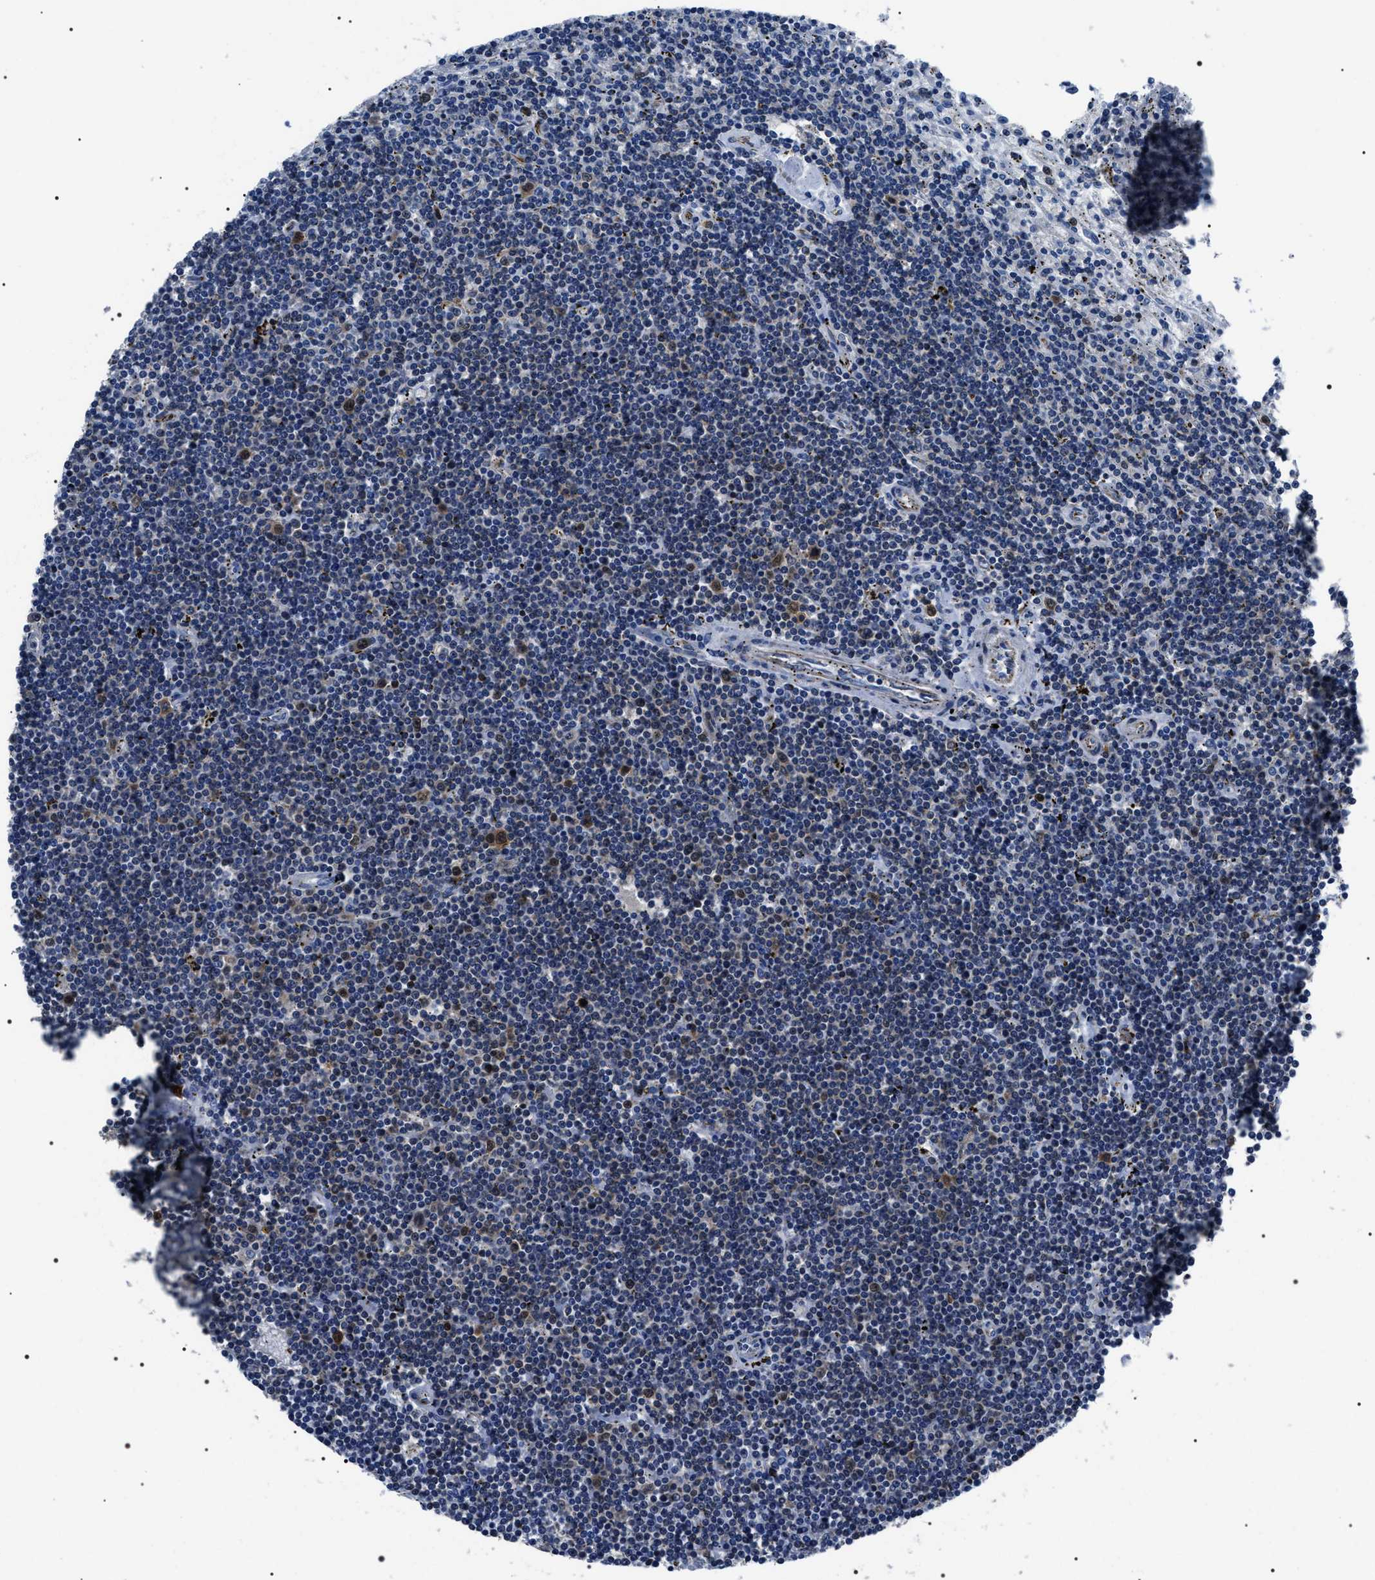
{"staining": {"intensity": "negative", "quantity": "none", "location": "none"}, "tissue": "lymphoma", "cell_type": "Tumor cells", "image_type": "cancer", "snomed": [{"axis": "morphology", "description": "Malignant lymphoma, non-Hodgkin's type, Low grade"}, {"axis": "topography", "description": "Spleen"}], "caption": "Immunohistochemistry (IHC) image of malignant lymphoma, non-Hodgkin's type (low-grade) stained for a protein (brown), which displays no expression in tumor cells.", "gene": "BAG2", "patient": {"sex": "male", "age": 76}}